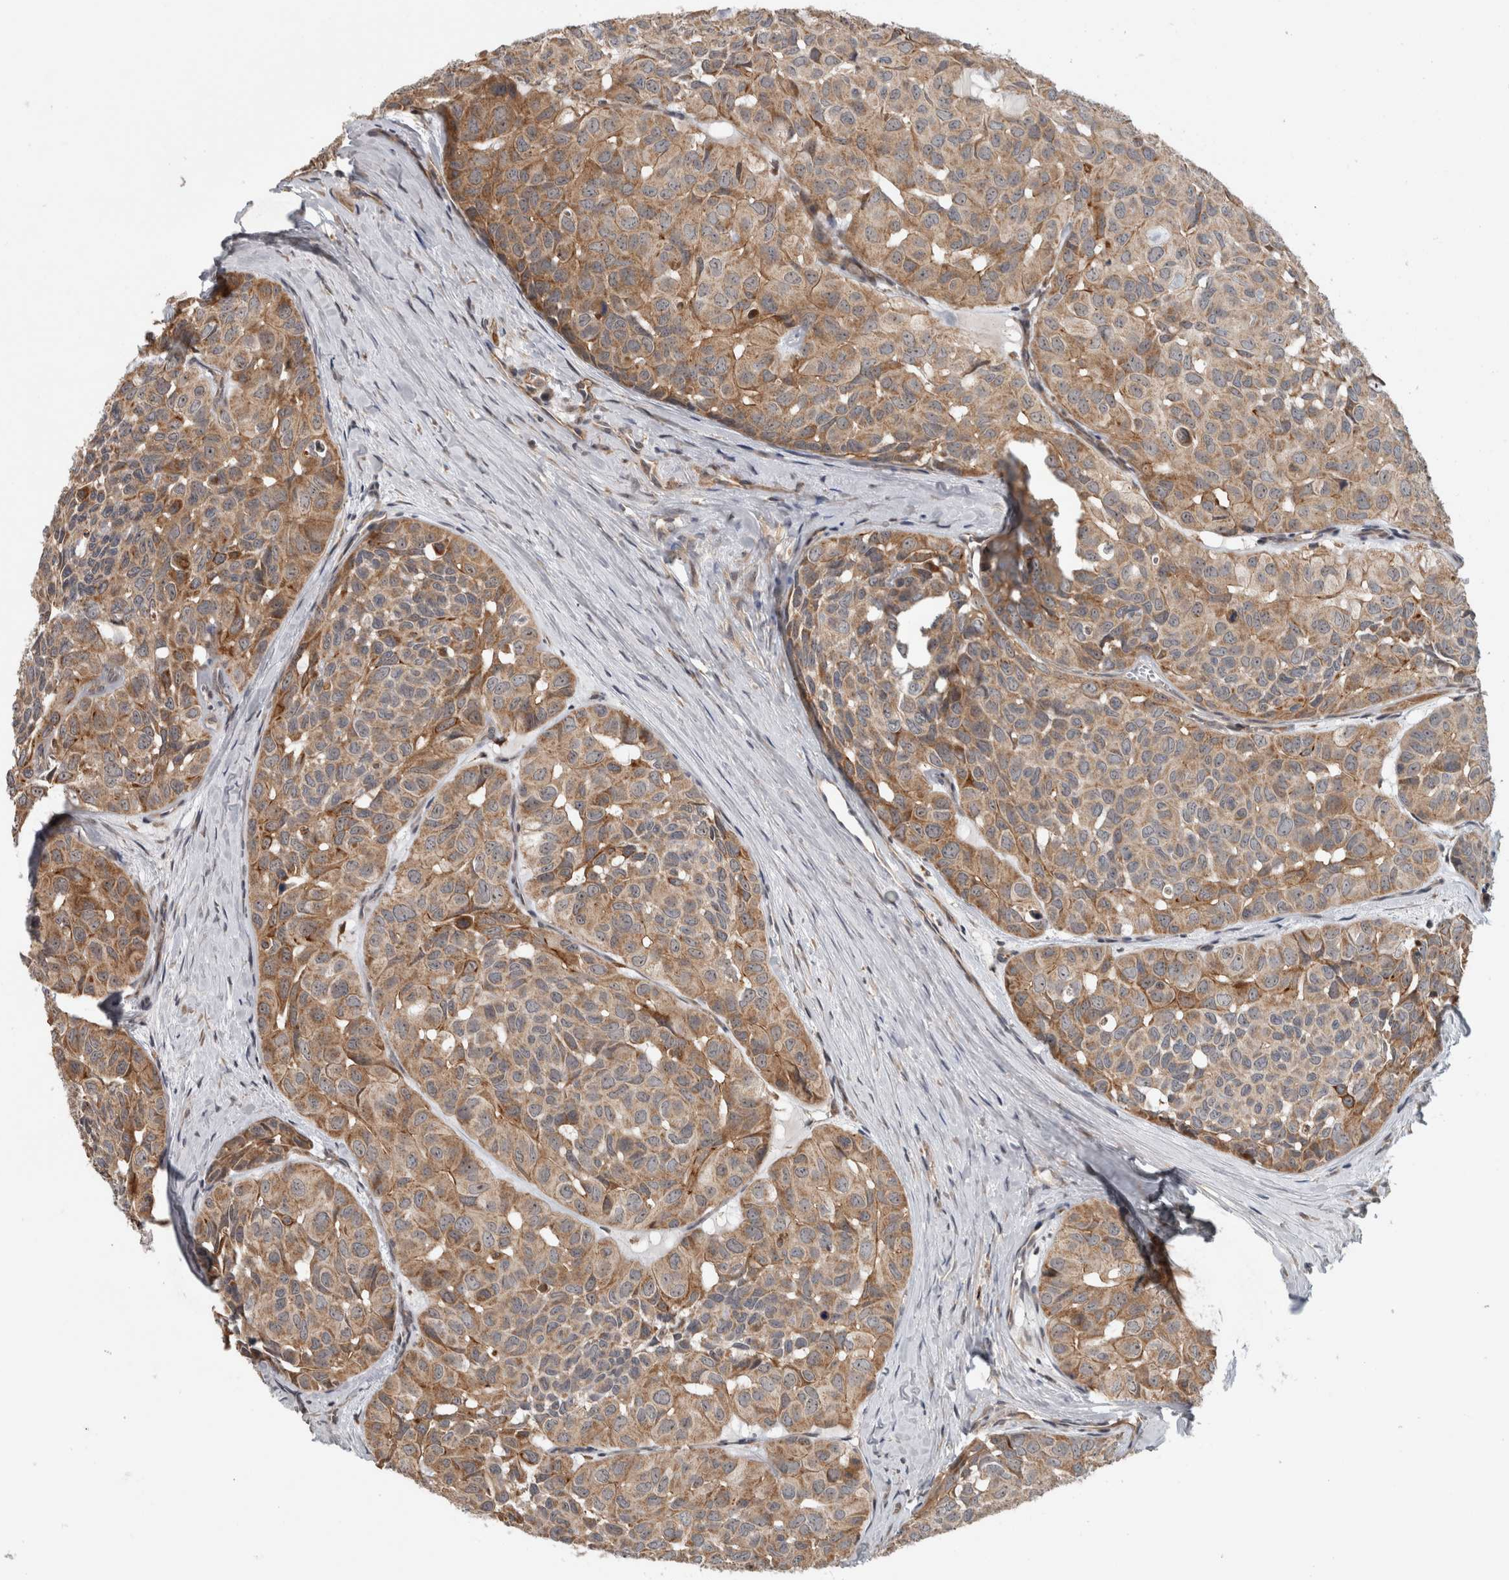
{"staining": {"intensity": "moderate", "quantity": ">75%", "location": "cytoplasmic/membranous"}, "tissue": "head and neck cancer", "cell_type": "Tumor cells", "image_type": "cancer", "snomed": [{"axis": "morphology", "description": "Adenocarcinoma, NOS"}, {"axis": "topography", "description": "Salivary gland, NOS"}, {"axis": "topography", "description": "Head-Neck"}], "caption": "A brown stain shows moderate cytoplasmic/membranous positivity of a protein in head and neck cancer tumor cells.", "gene": "ADGRL3", "patient": {"sex": "female", "age": 76}}